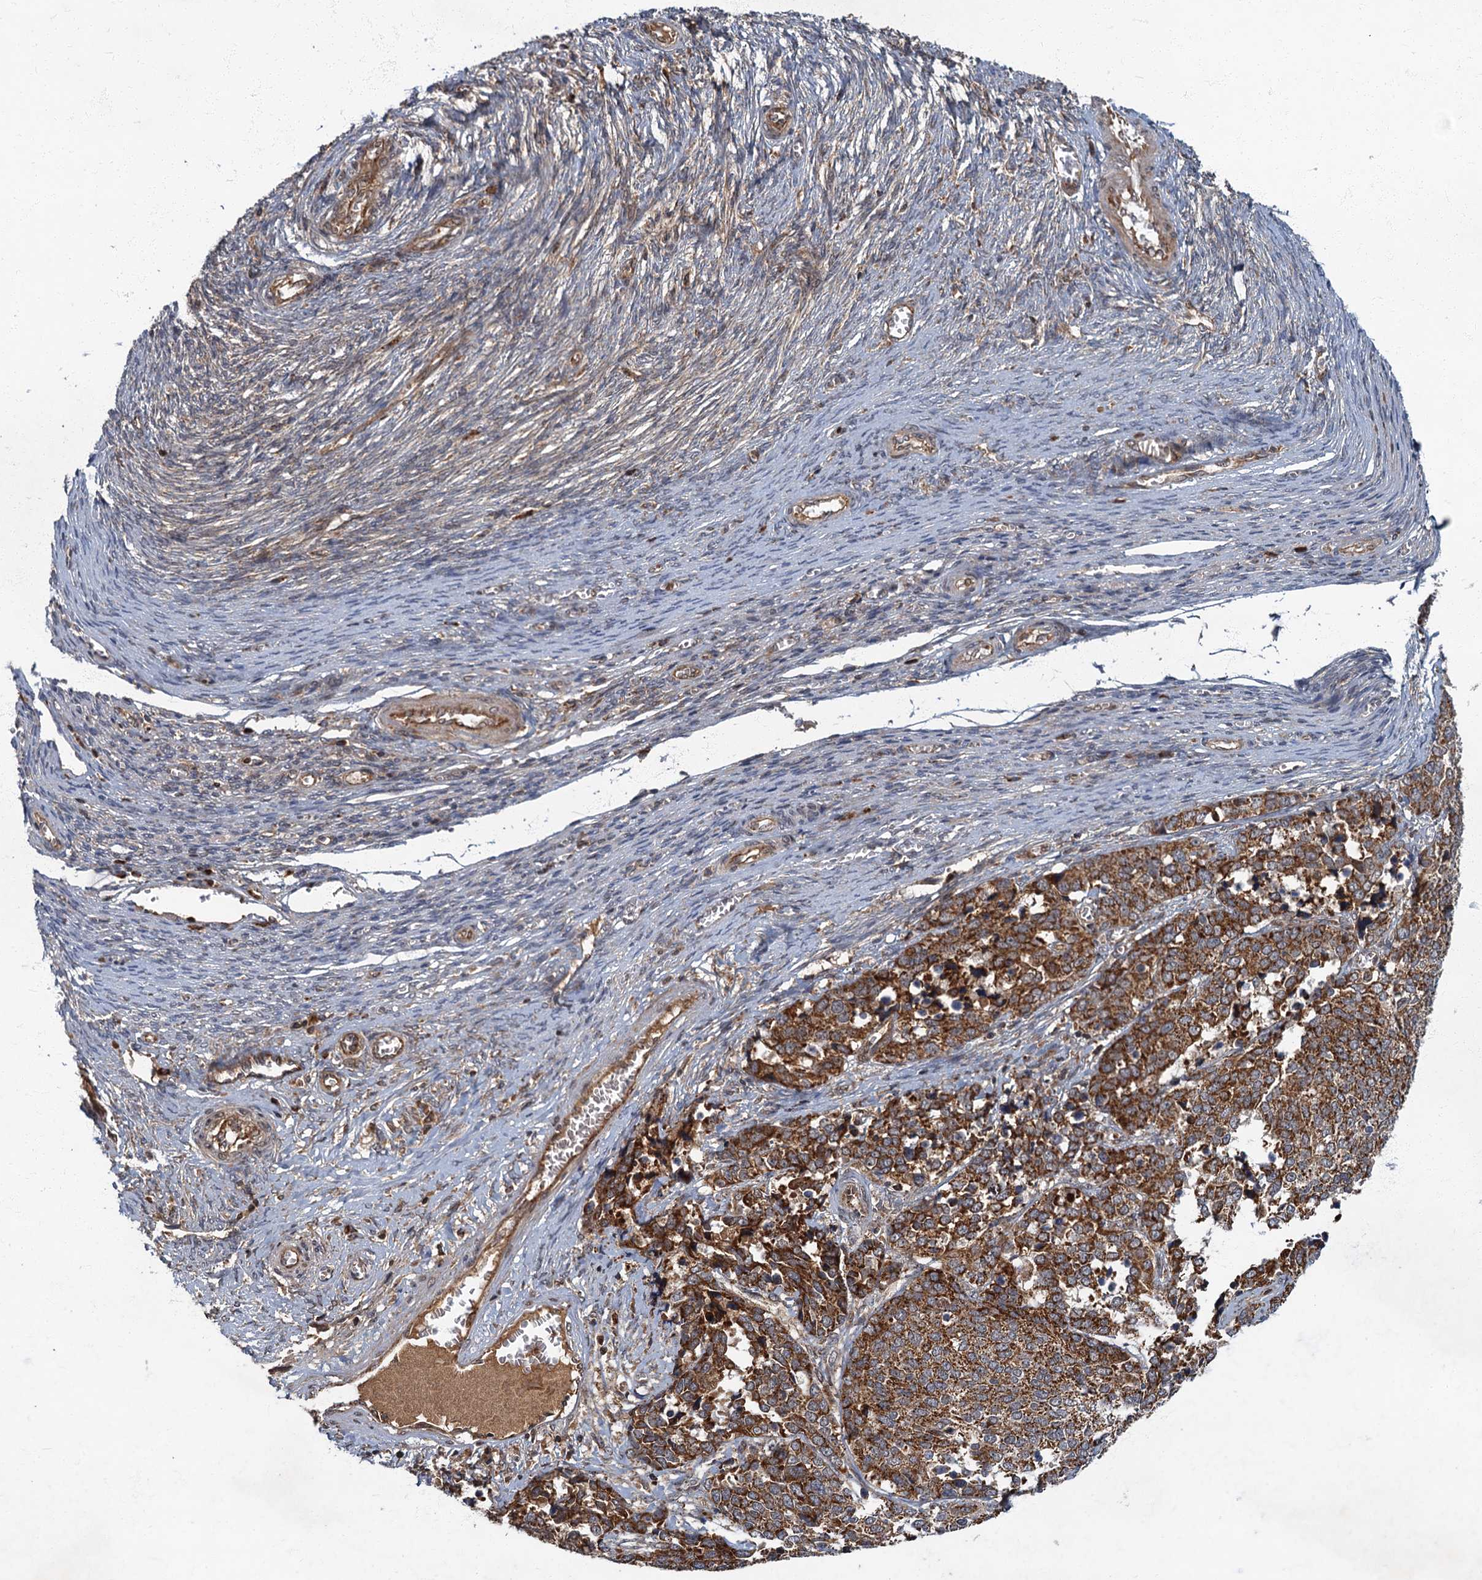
{"staining": {"intensity": "strong", "quantity": ">75%", "location": "cytoplasmic/membranous"}, "tissue": "ovarian cancer", "cell_type": "Tumor cells", "image_type": "cancer", "snomed": [{"axis": "morphology", "description": "Cystadenocarcinoma, serous, NOS"}, {"axis": "topography", "description": "Ovary"}], "caption": "Protein staining of serous cystadenocarcinoma (ovarian) tissue reveals strong cytoplasmic/membranous expression in approximately >75% of tumor cells.", "gene": "SLC11A2", "patient": {"sex": "female", "age": 44}}